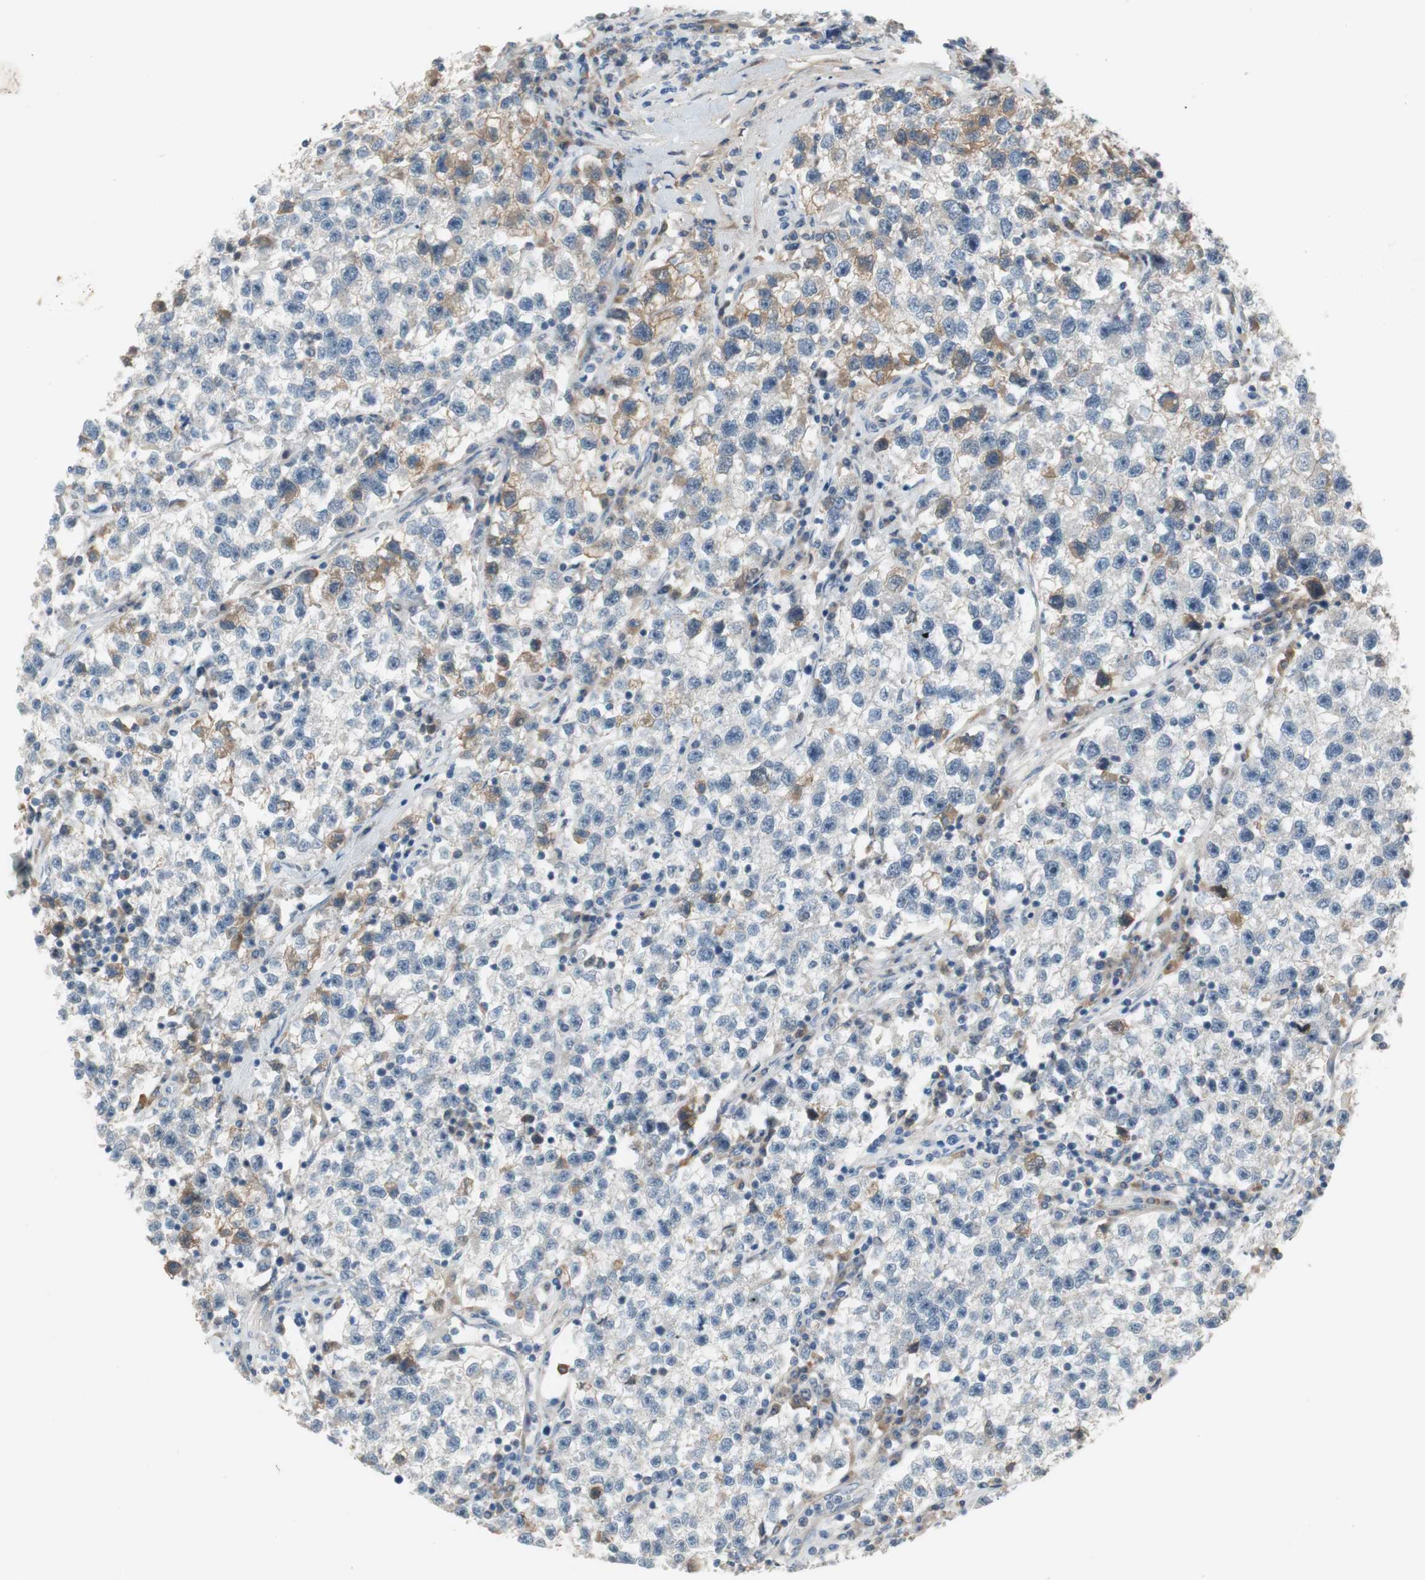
{"staining": {"intensity": "negative", "quantity": "none", "location": "none"}, "tissue": "testis cancer", "cell_type": "Tumor cells", "image_type": "cancer", "snomed": [{"axis": "morphology", "description": "Seminoma, NOS"}, {"axis": "topography", "description": "Testis"}], "caption": "IHC of human seminoma (testis) demonstrates no positivity in tumor cells.", "gene": "COL12A1", "patient": {"sex": "male", "age": 22}}